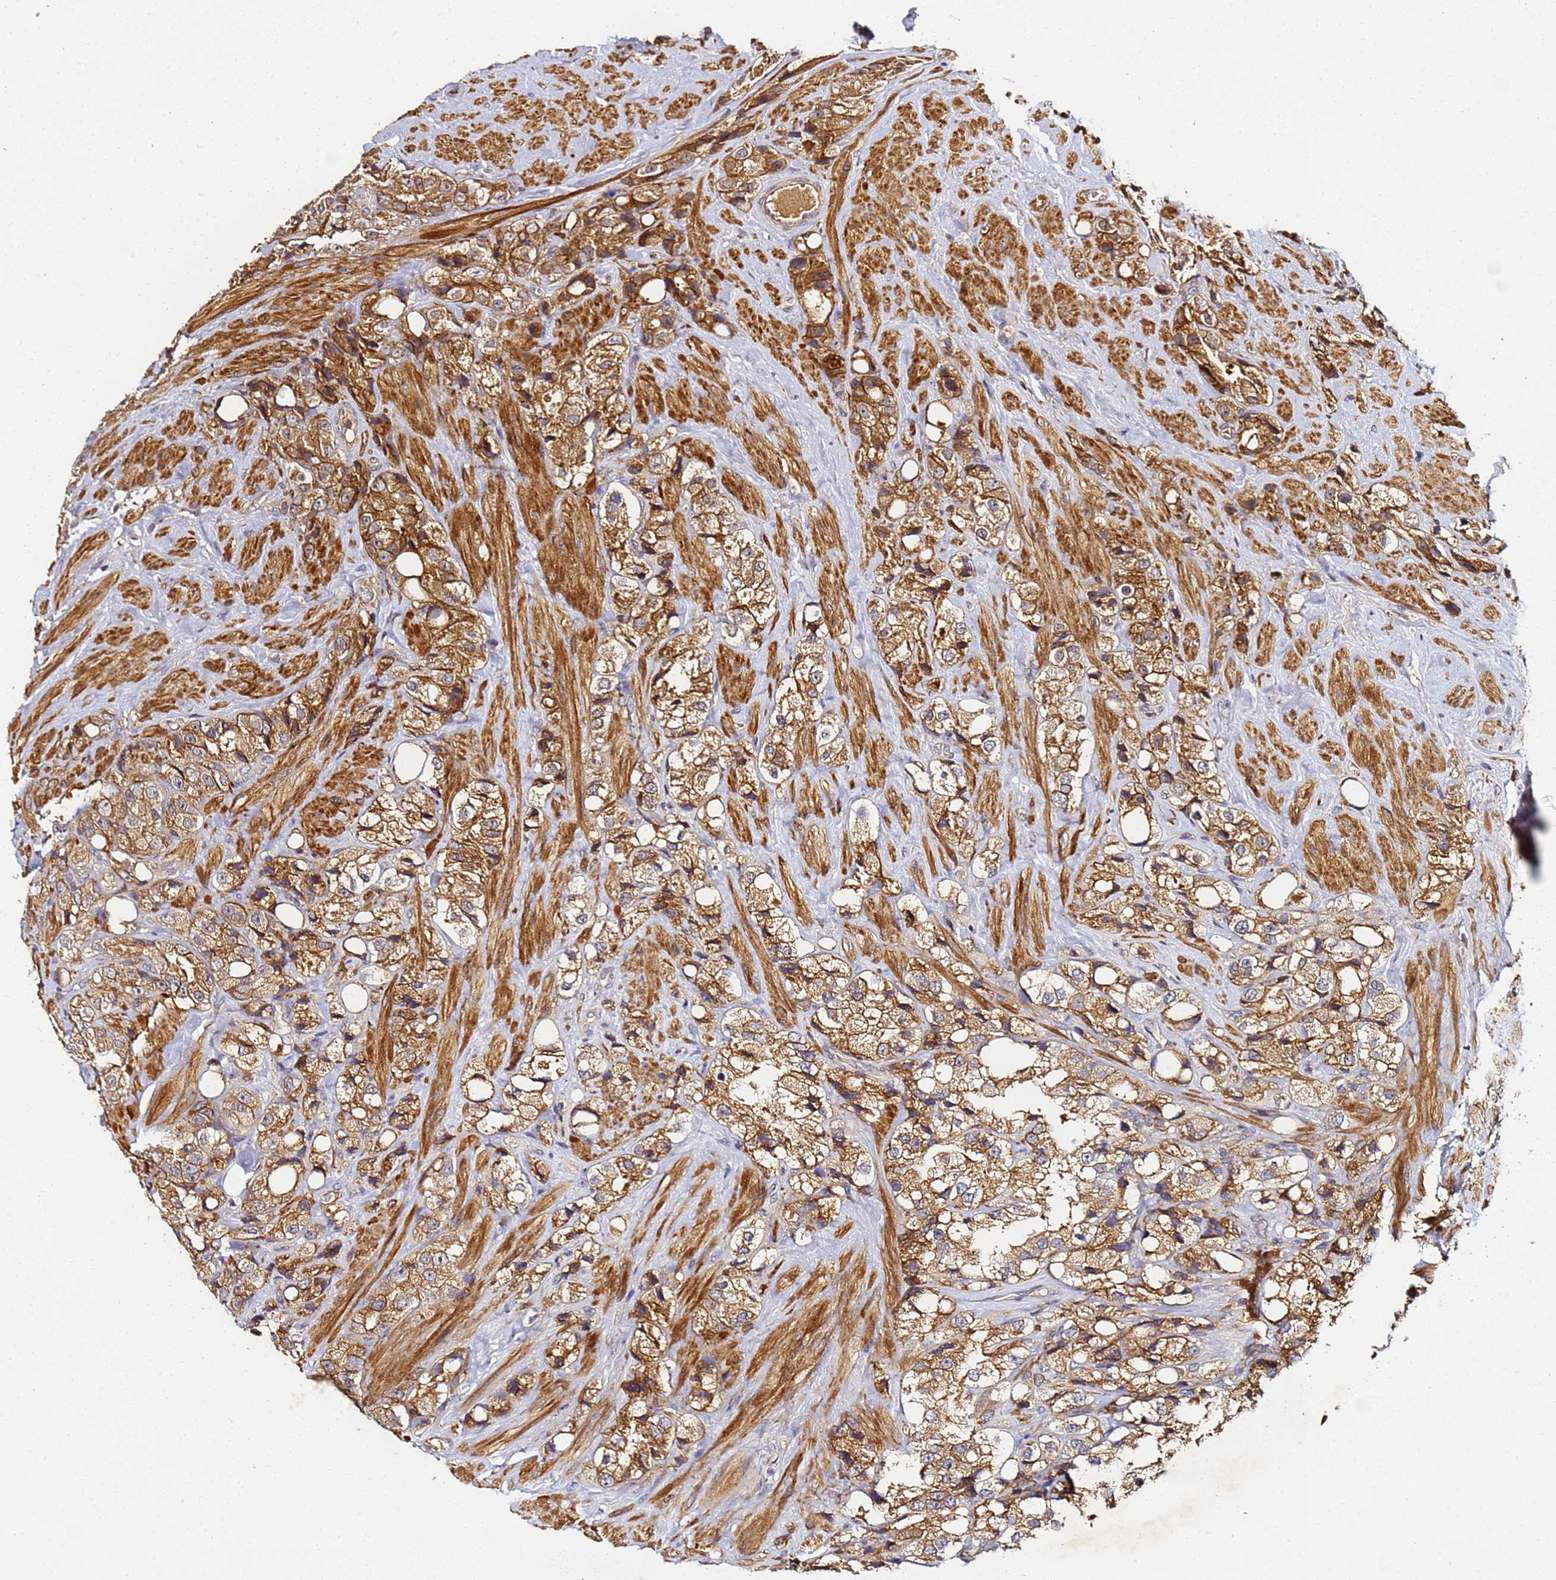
{"staining": {"intensity": "moderate", "quantity": ">75%", "location": "cytoplasmic/membranous"}, "tissue": "prostate cancer", "cell_type": "Tumor cells", "image_type": "cancer", "snomed": [{"axis": "morphology", "description": "Adenocarcinoma, NOS"}, {"axis": "topography", "description": "Prostate"}], "caption": "Immunohistochemistry (IHC) of prostate adenocarcinoma displays medium levels of moderate cytoplasmic/membranous staining in approximately >75% of tumor cells.", "gene": "LRRC69", "patient": {"sex": "male", "age": 79}}